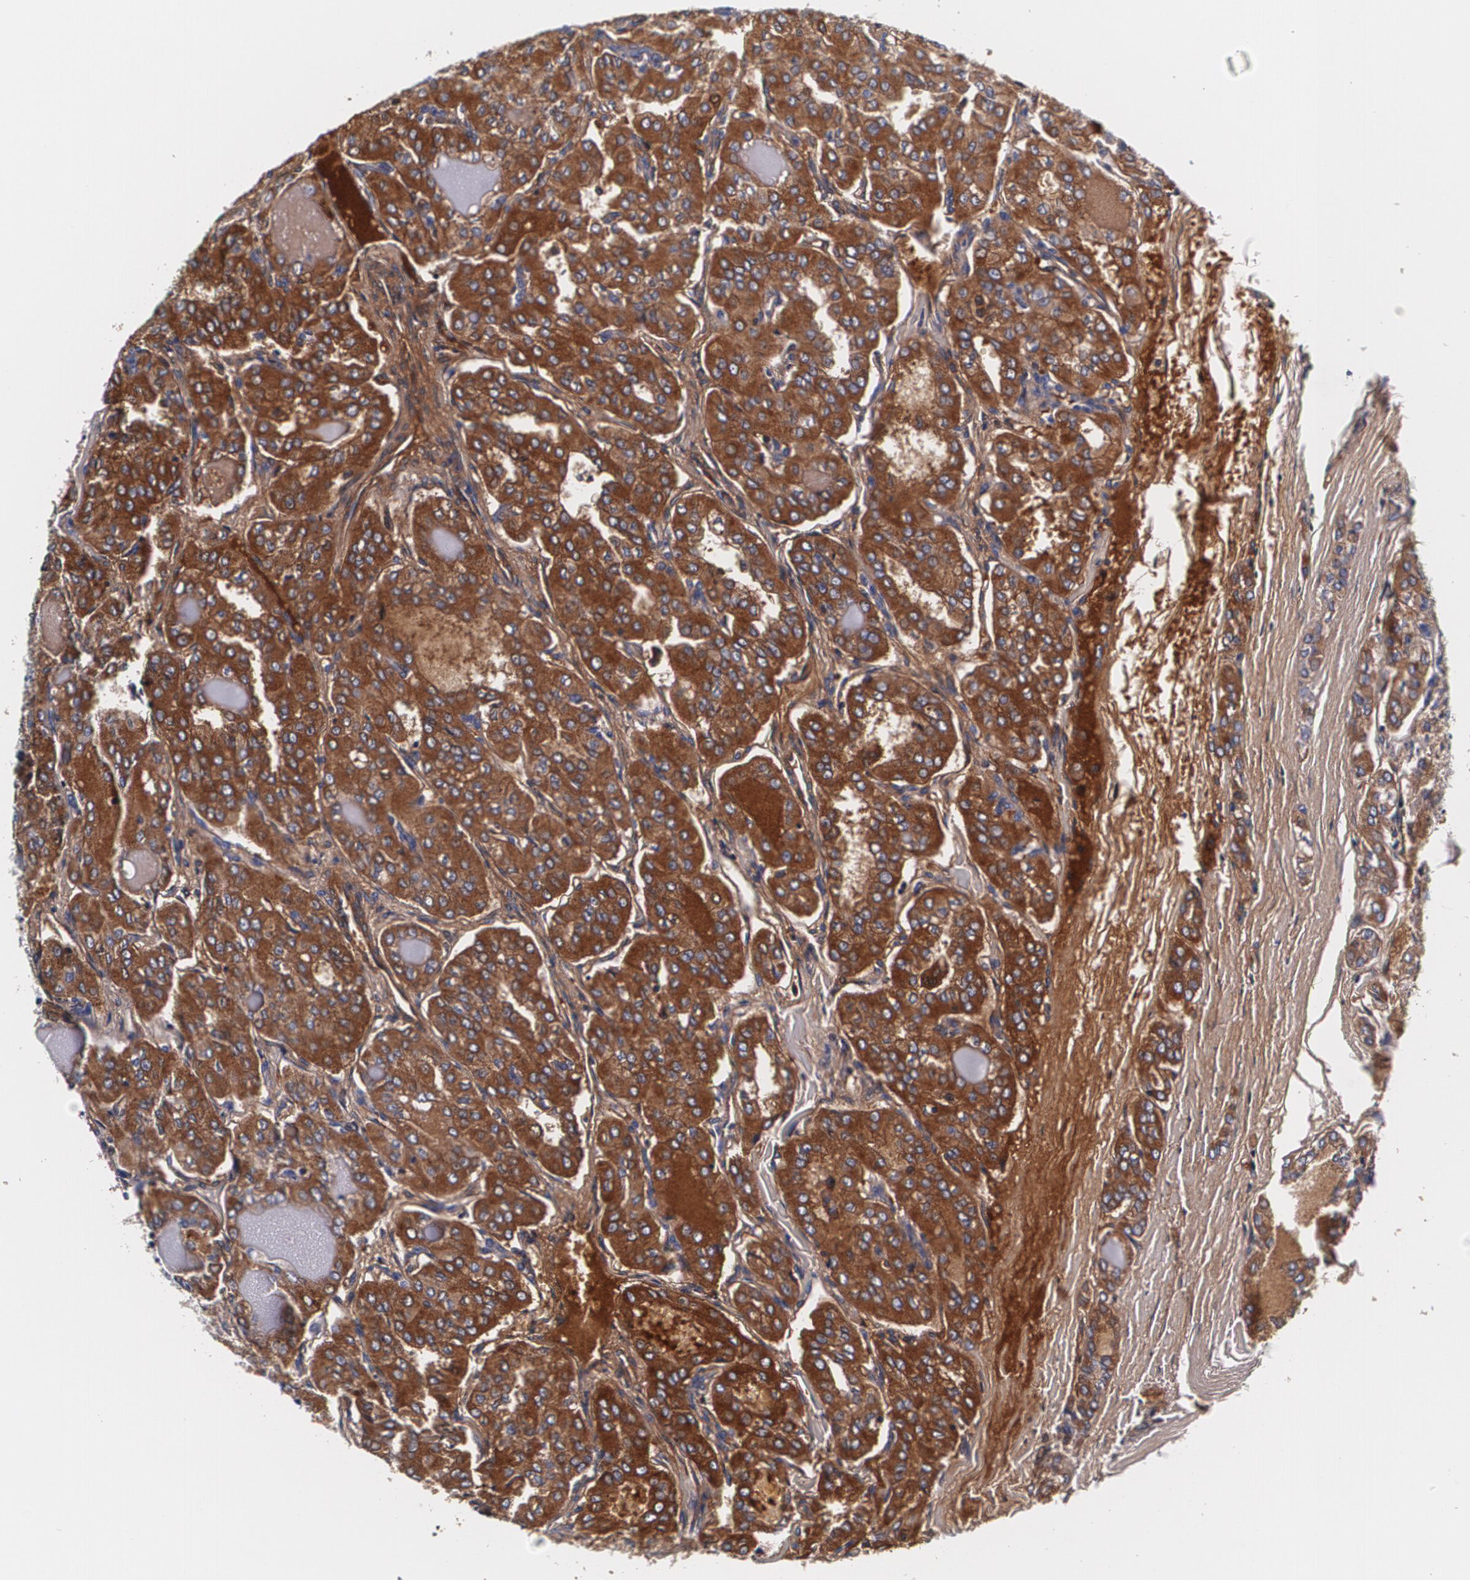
{"staining": {"intensity": "moderate", "quantity": ">75%", "location": "cytoplasmic/membranous"}, "tissue": "thyroid cancer", "cell_type": "Tumor cells", "image_type": "cancer", "snomed": [{"axis": "morphology", "description": "Papillary adenocarcinoma, NOS"}, {"axis": "topography", "description": "Thyroid gland"}], "caption": "Approximately >75% of tumor cells in human thyroid papillary adenocarcinoma show moderate cytoplasmic/membranous protein expression as visualized by brown immunohistochemical staining.", "gene": "TTR", "patient": {"sex": "male", "age": 20}}